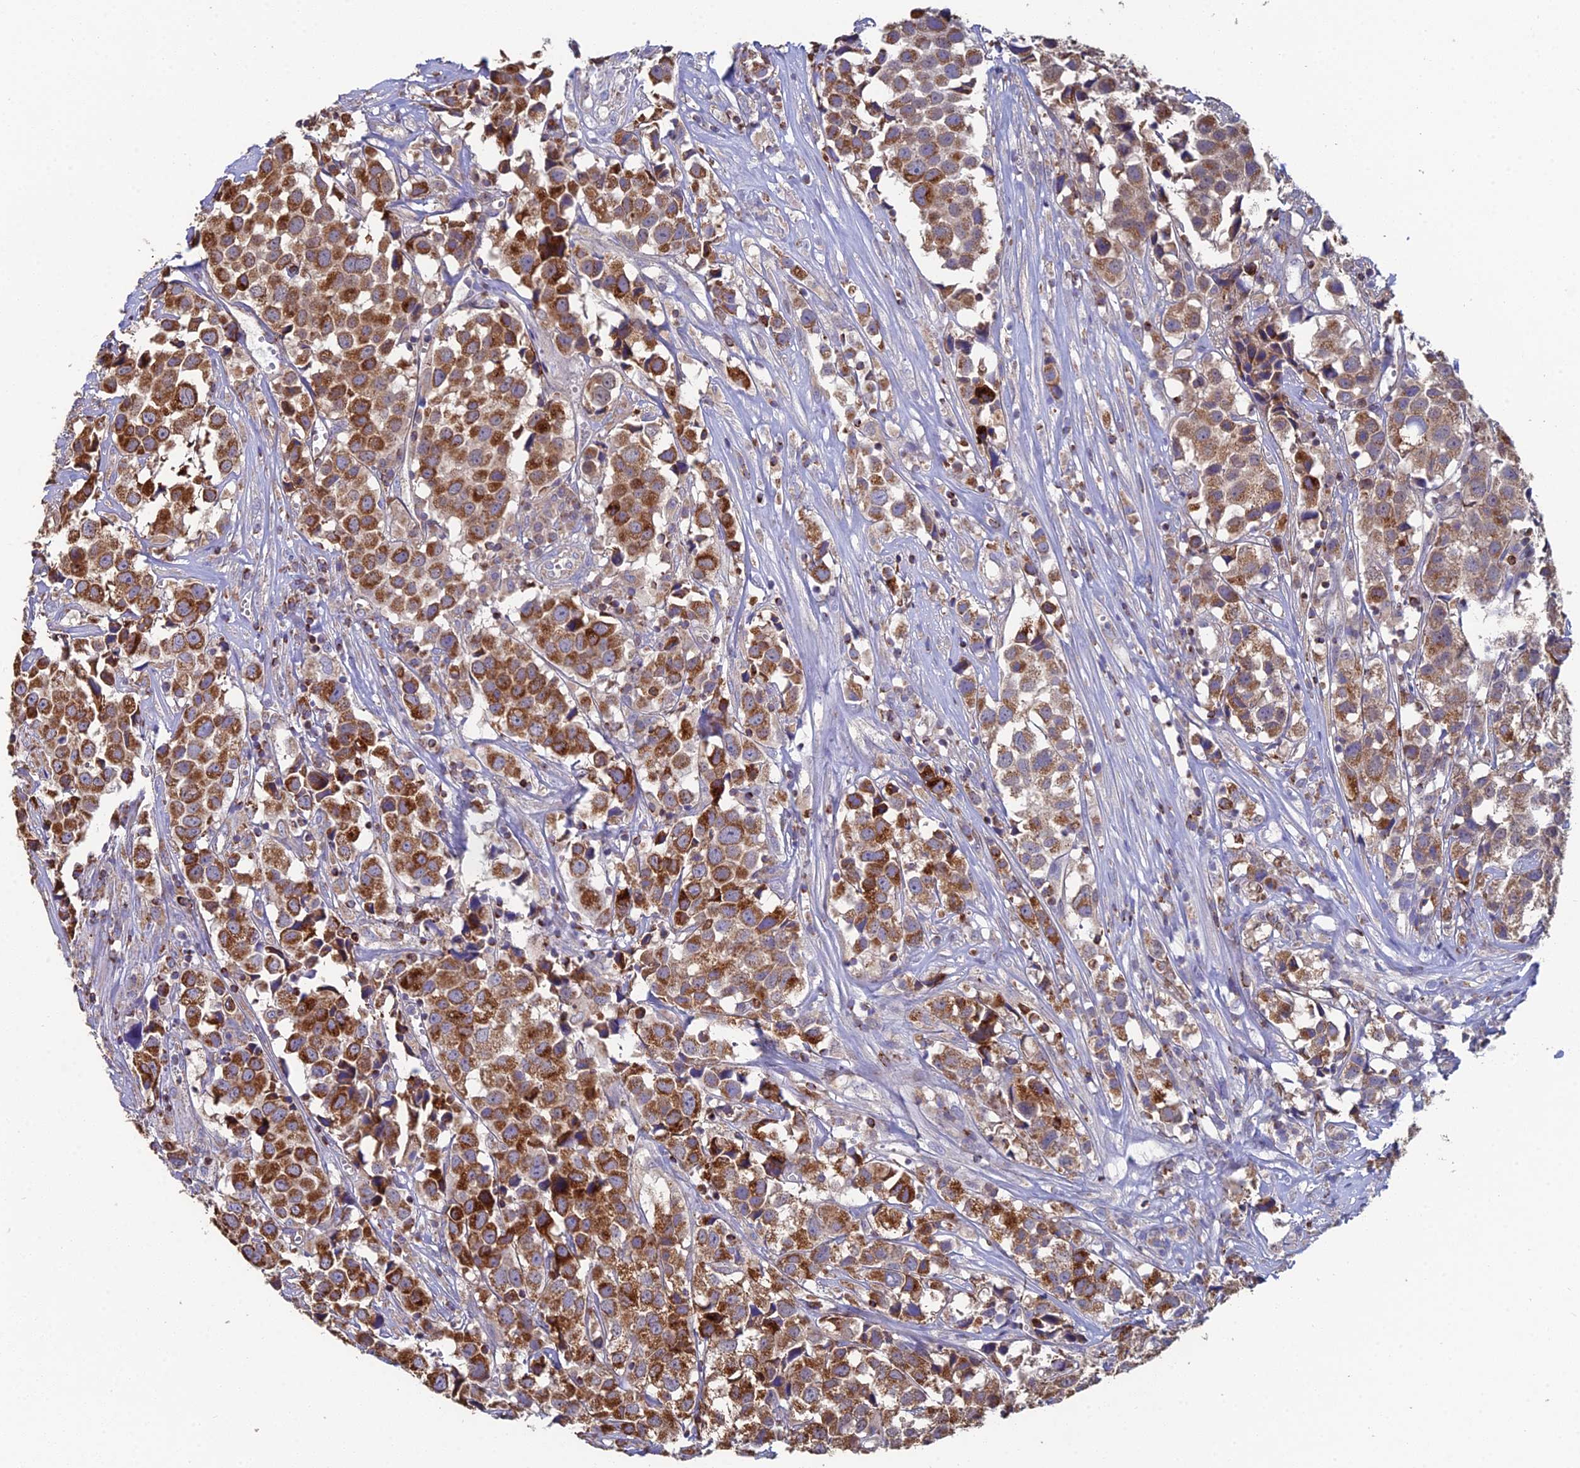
{"staining": {"intensity": "strong", "quantity": ">75%", "location": "cytoplasmic/membranous"}, "tissue": "urothelial cancer", "cell_type": "Tumor cells", "image_type": "cancer", "snomed": [{"axis": "morphology", "description": "Urothelial carcinoma, High grade"}, {"axis": "topography", "description": "Urinary bladder"}], "caption": "IHC of high-grade urothelial carcinoma shows high levels of strong cytoplasmic/membranous expression in about >75% of tumor cells.", "gene": "SPOCK2", "patient": {"sex": "female", "age": 75}}